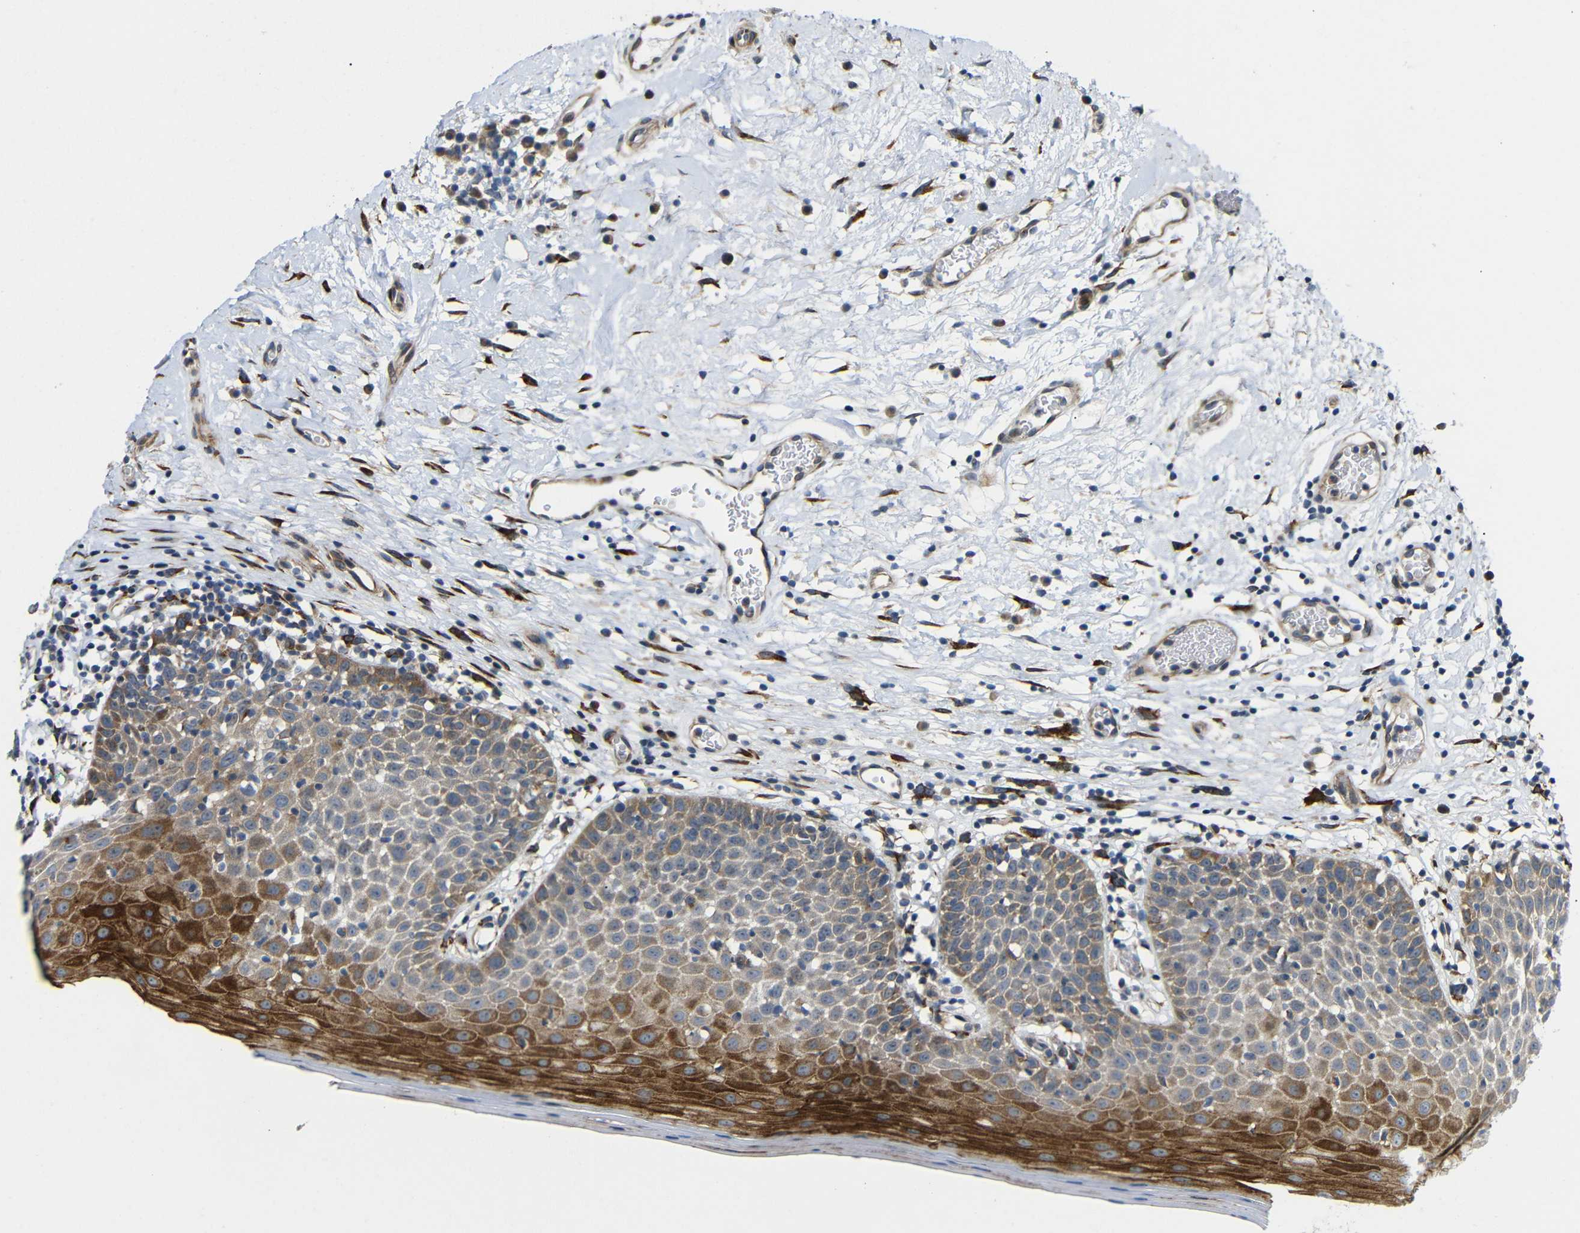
{"staining": {"intensity": "strong", "quantity": "25%-75%", "location": "cytoplasmic/membranous"}, "tissue": "oral mucosa", "cell_type": "Squamous epithelial cells", "image_type": "normal", "snomed": [{"axis": "morphology", "description": "Normal tissue, NOS"}, {"axis": "topography", "description": "Skeletal muscle"}, {"axis": "topography", "description": "Oral tissue"}], "caption": "Protein analysis of benign oral mucosa reveals strong cytoplasmic/membranous staining in approximately 25%-75% of squamous epithelial cells. Ihc stains the protein of interest in brown and the nuclei are stained blue.", "gene": "P3H2", "patient": {"sex": "male", "age": 58}}